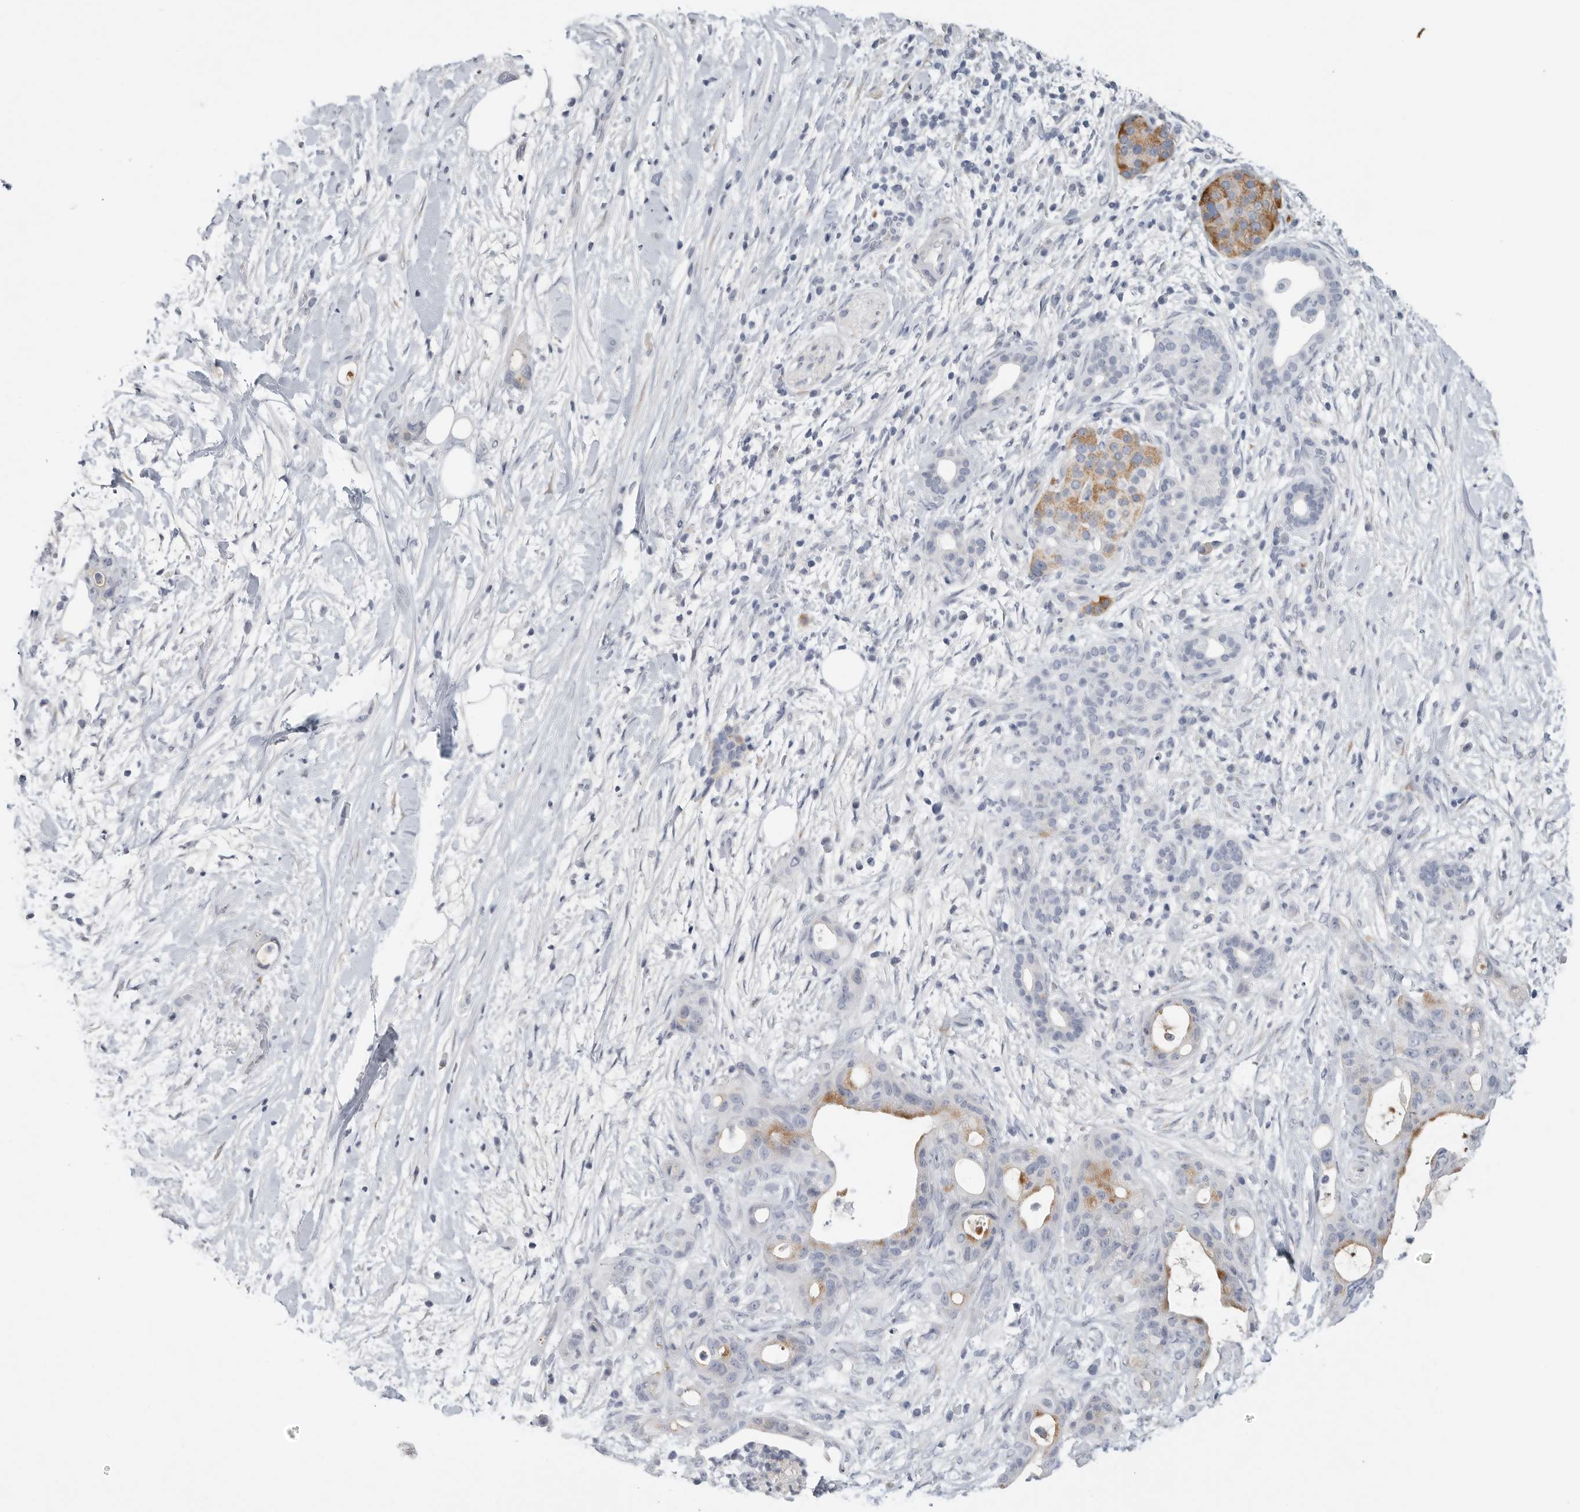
{"staining": {"intensity": "moderate", "quantity": "<25%", "location": "cytoplasmic/membranous"}, "tissue": "pancreatic cancer", "cell_type": "Tumor cells", "image_type": "cancer", "snomed": [{"axis": "morphology", "description": "Adenocarcinoma, NOS"}, {"axis": "topography", "description": "Pancreas"}], "caption": "Moderate cytoplasmic/membranous expression is appreciated in approximately <25% of tumor cells in pancreatic cancer.", "gene": "TIMP1", "patient": {"sex": "male", "age": 58}}